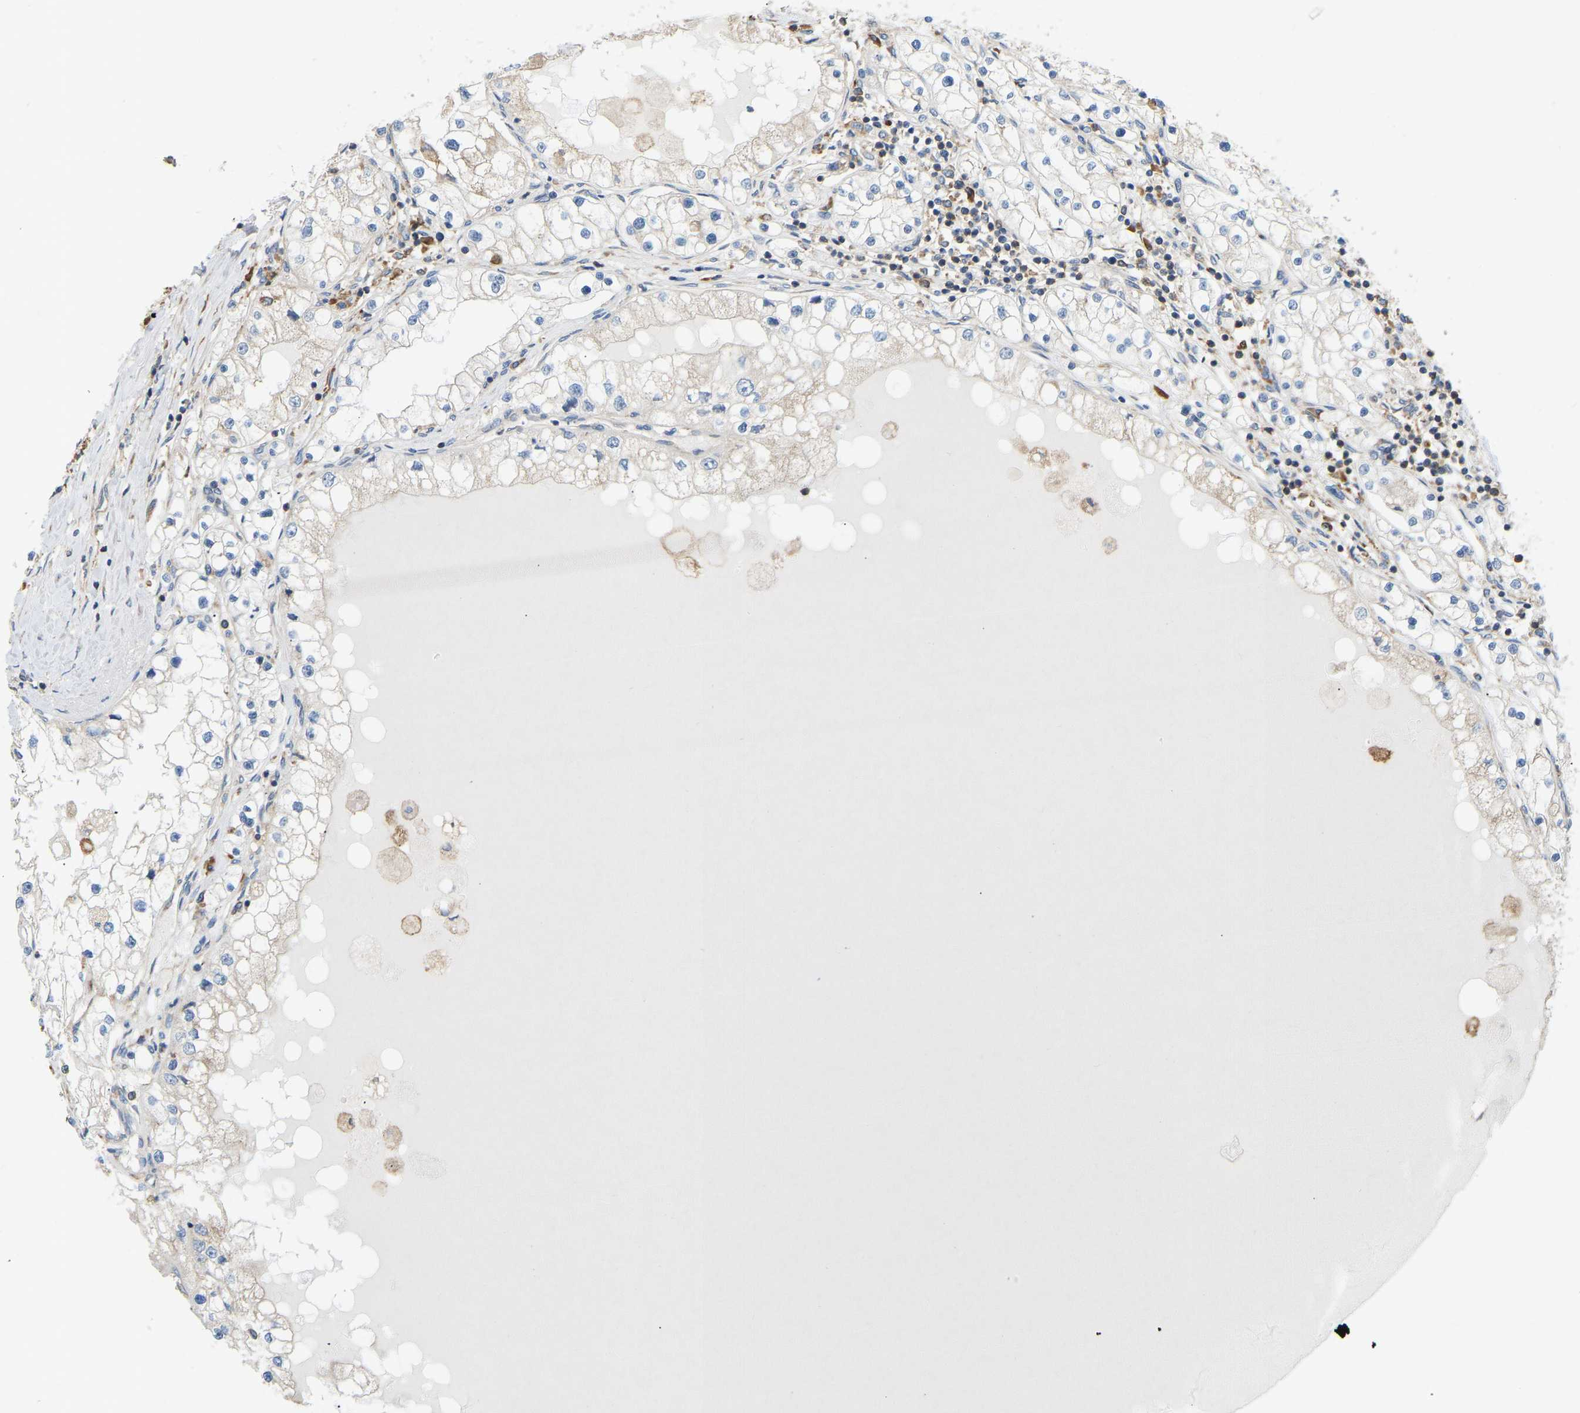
{"staining": {"intensity": "weak", "quantity": "<25%", "location": "cytoplasmic/membranous"}, "tissue": "renal cancer", "cell_type": "Tumor cells", "image_type": "cancer", "snomed": [{"axis": "morphology", "description": "Adenocarcinoma, NOS"}, {"axis": "topography", "description": "Kidney"}], "caption": "Immunohistochemistry of adenocarcinoma (renal) displays no positivity in tumor cells.", "gene": "RPS6KB2", "patient": {"sex": "male", "age": 68}}